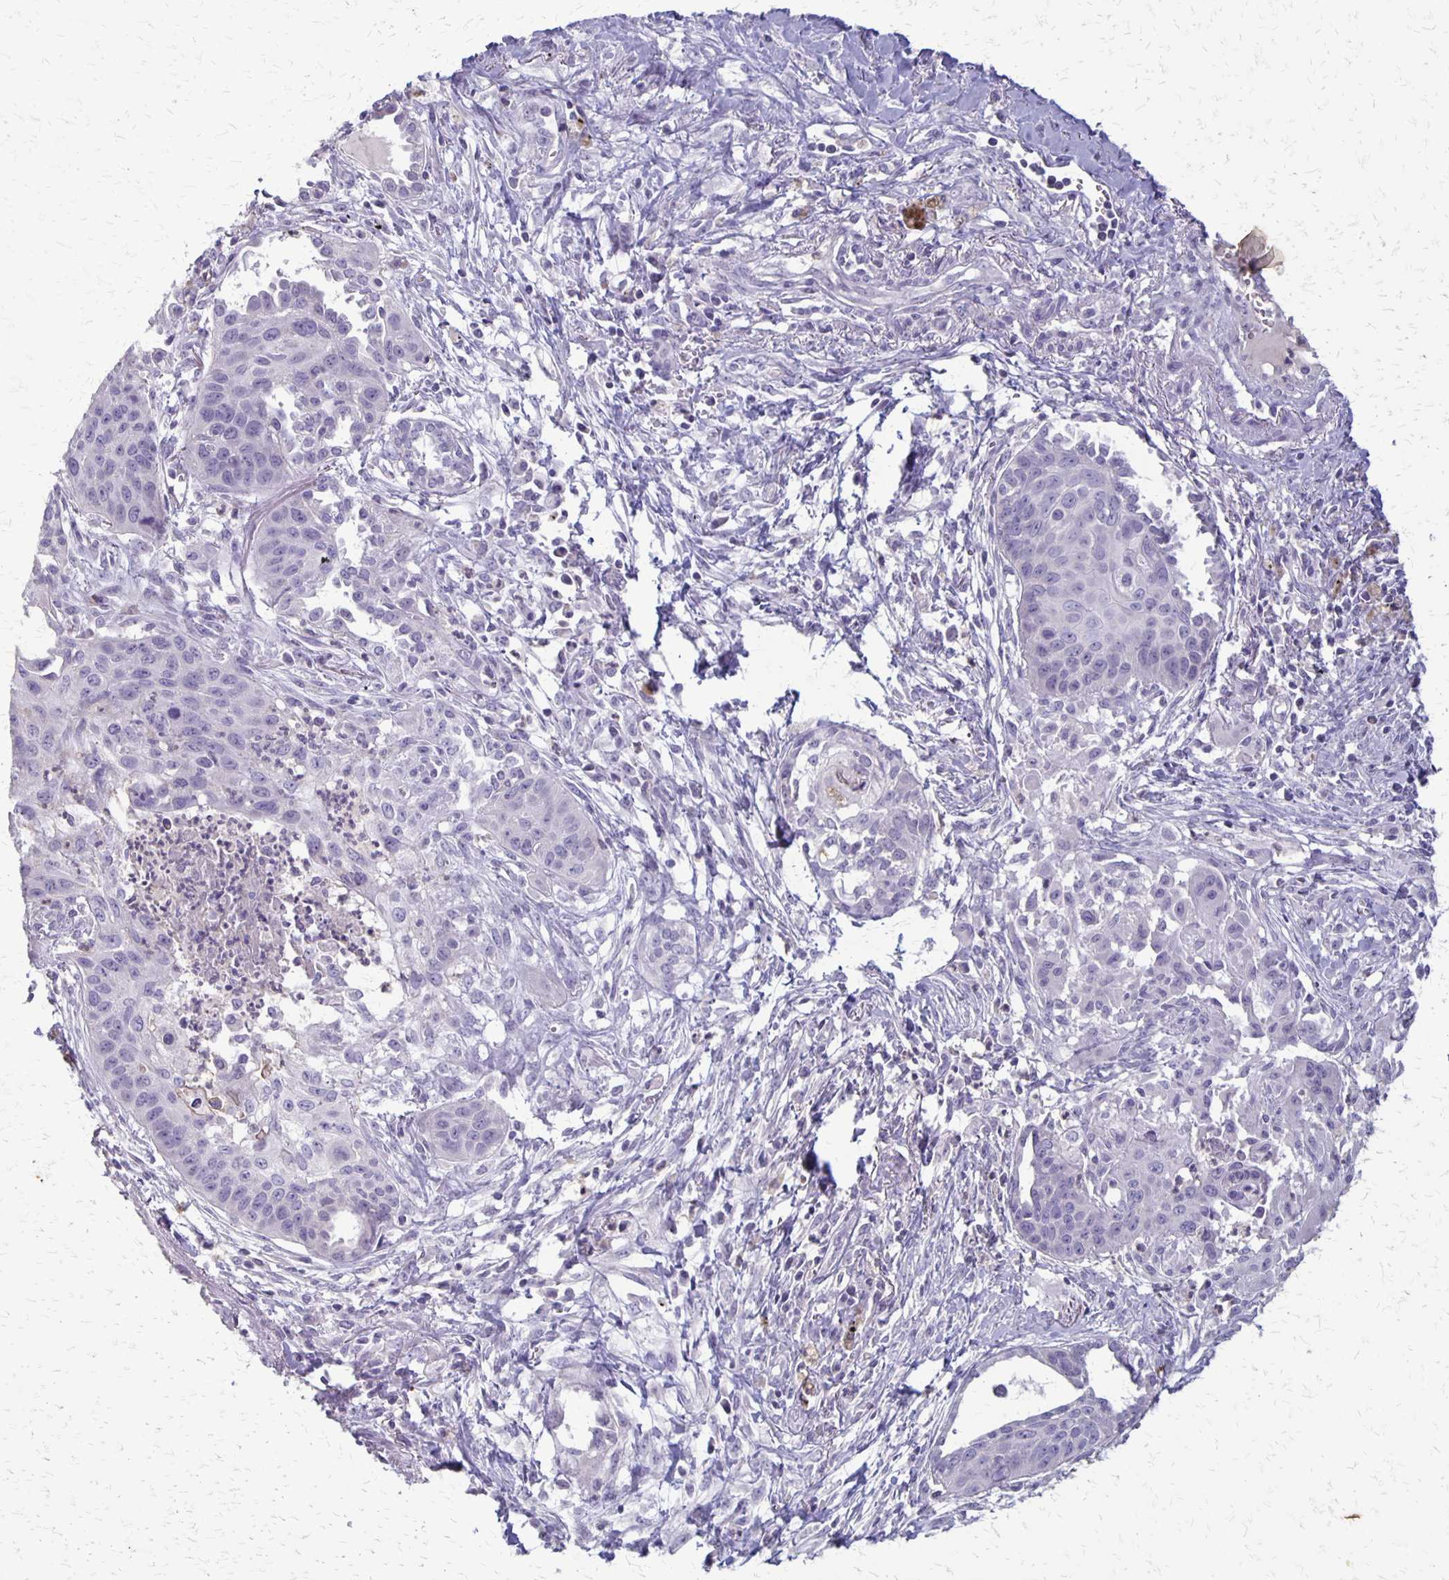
{"staining": {"intensity": "negative", "quantity": "none", "location": "none"}, "tissue": "lung cancer", "cell_type": "Tumor cells", "image_type": "cancer", "snomed": [{"axis": "morphology", "description": "Squamous cell carcinoma, NOS"}, {"axis": "topography", "description": "Lung"}], "caption": "This is an IHC image of squamous cell carcinoma (lung). There is no staining in tumor cells.", "gene": "SEPTIN5", "patient": {"sex": "male", "age": 71}}